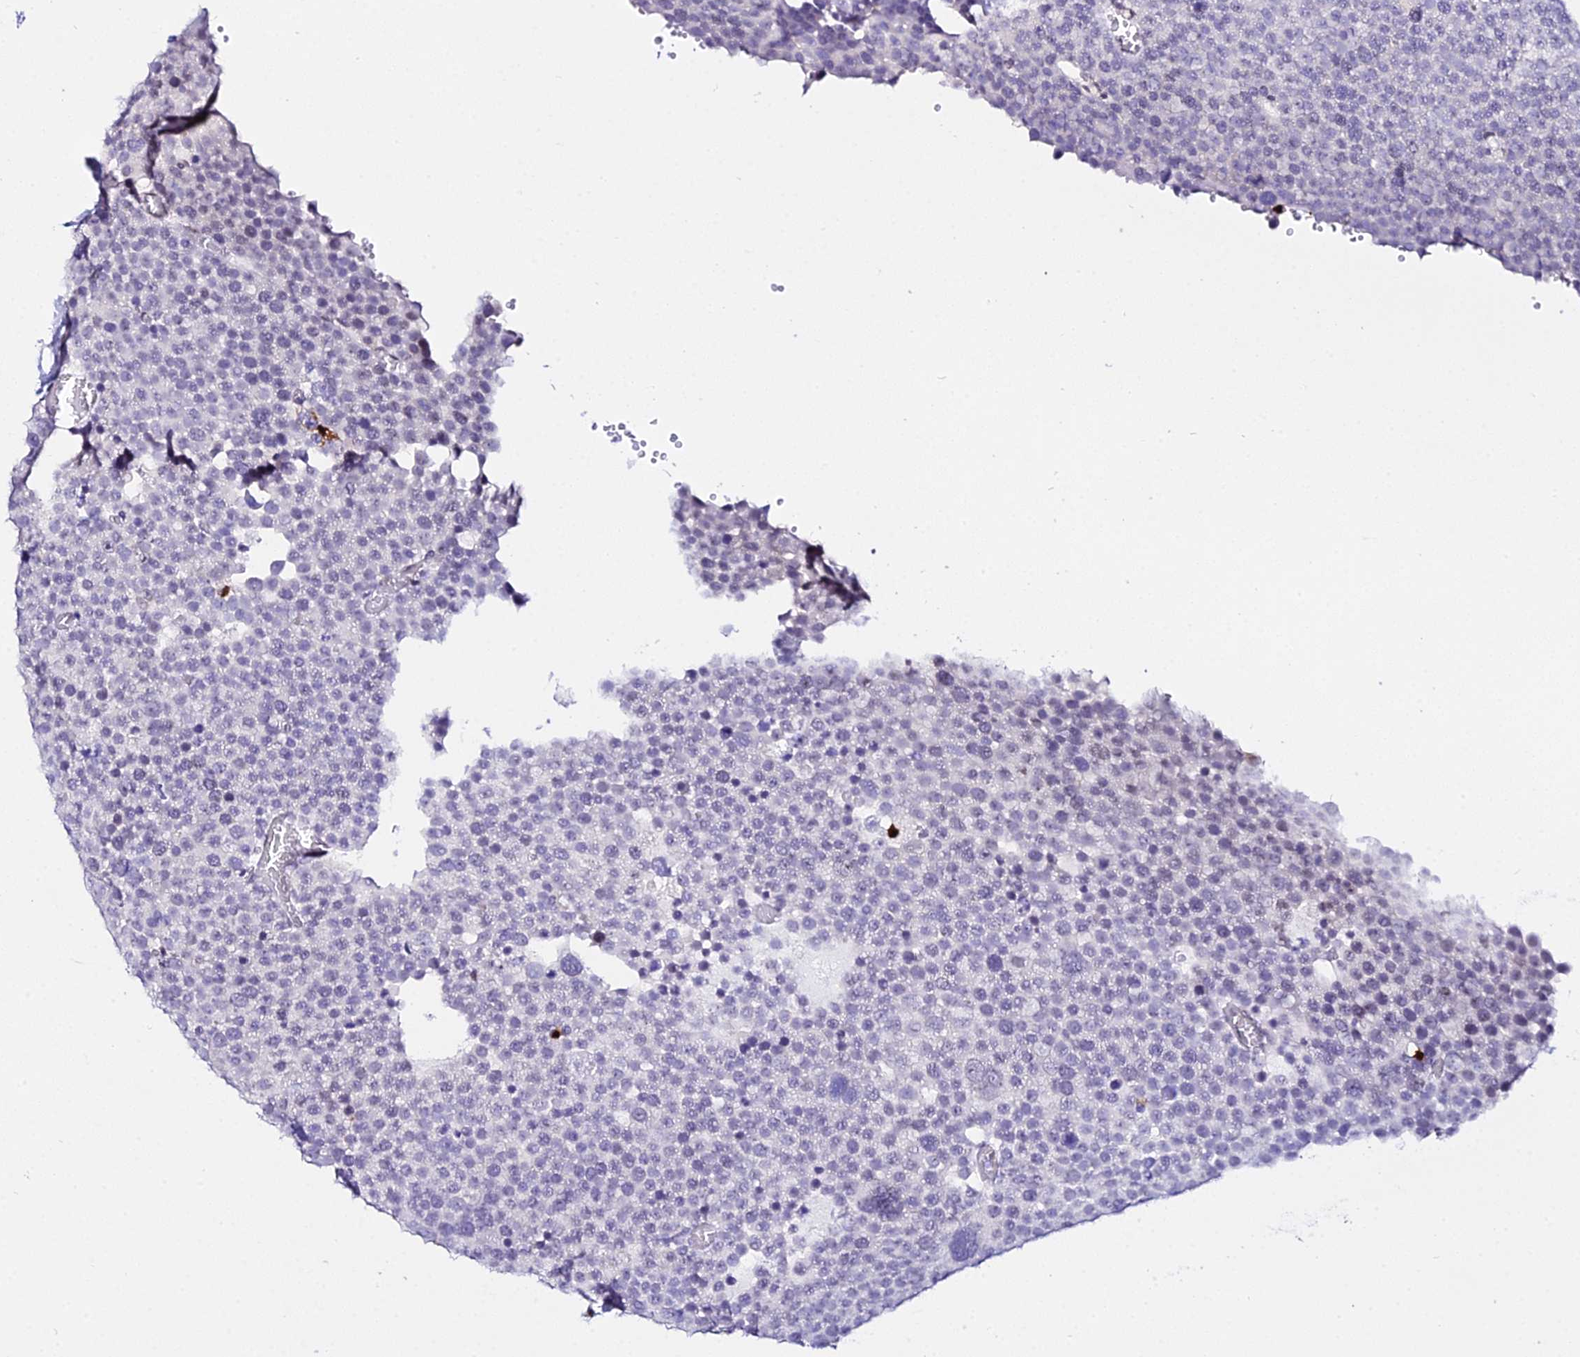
{"staining": {"intensity": "negative", "quantity": "none", "location": "none"}, "tissue": "testis cancer", "cell_type": "Tumor cells", "image_type": "cancer", "snomed": [{"axis": "morphology", "description": "Seminoma, NOS"}, {"axis": "topography", "description": "Testis"}], "caption": "This is an immunohistochemistry (IHC) photomicrograph of testis cancer (seminoma). There is no staining in tumor cells.", "gene": "MCM10", "patient": {"sex": "male", "age": 71}}